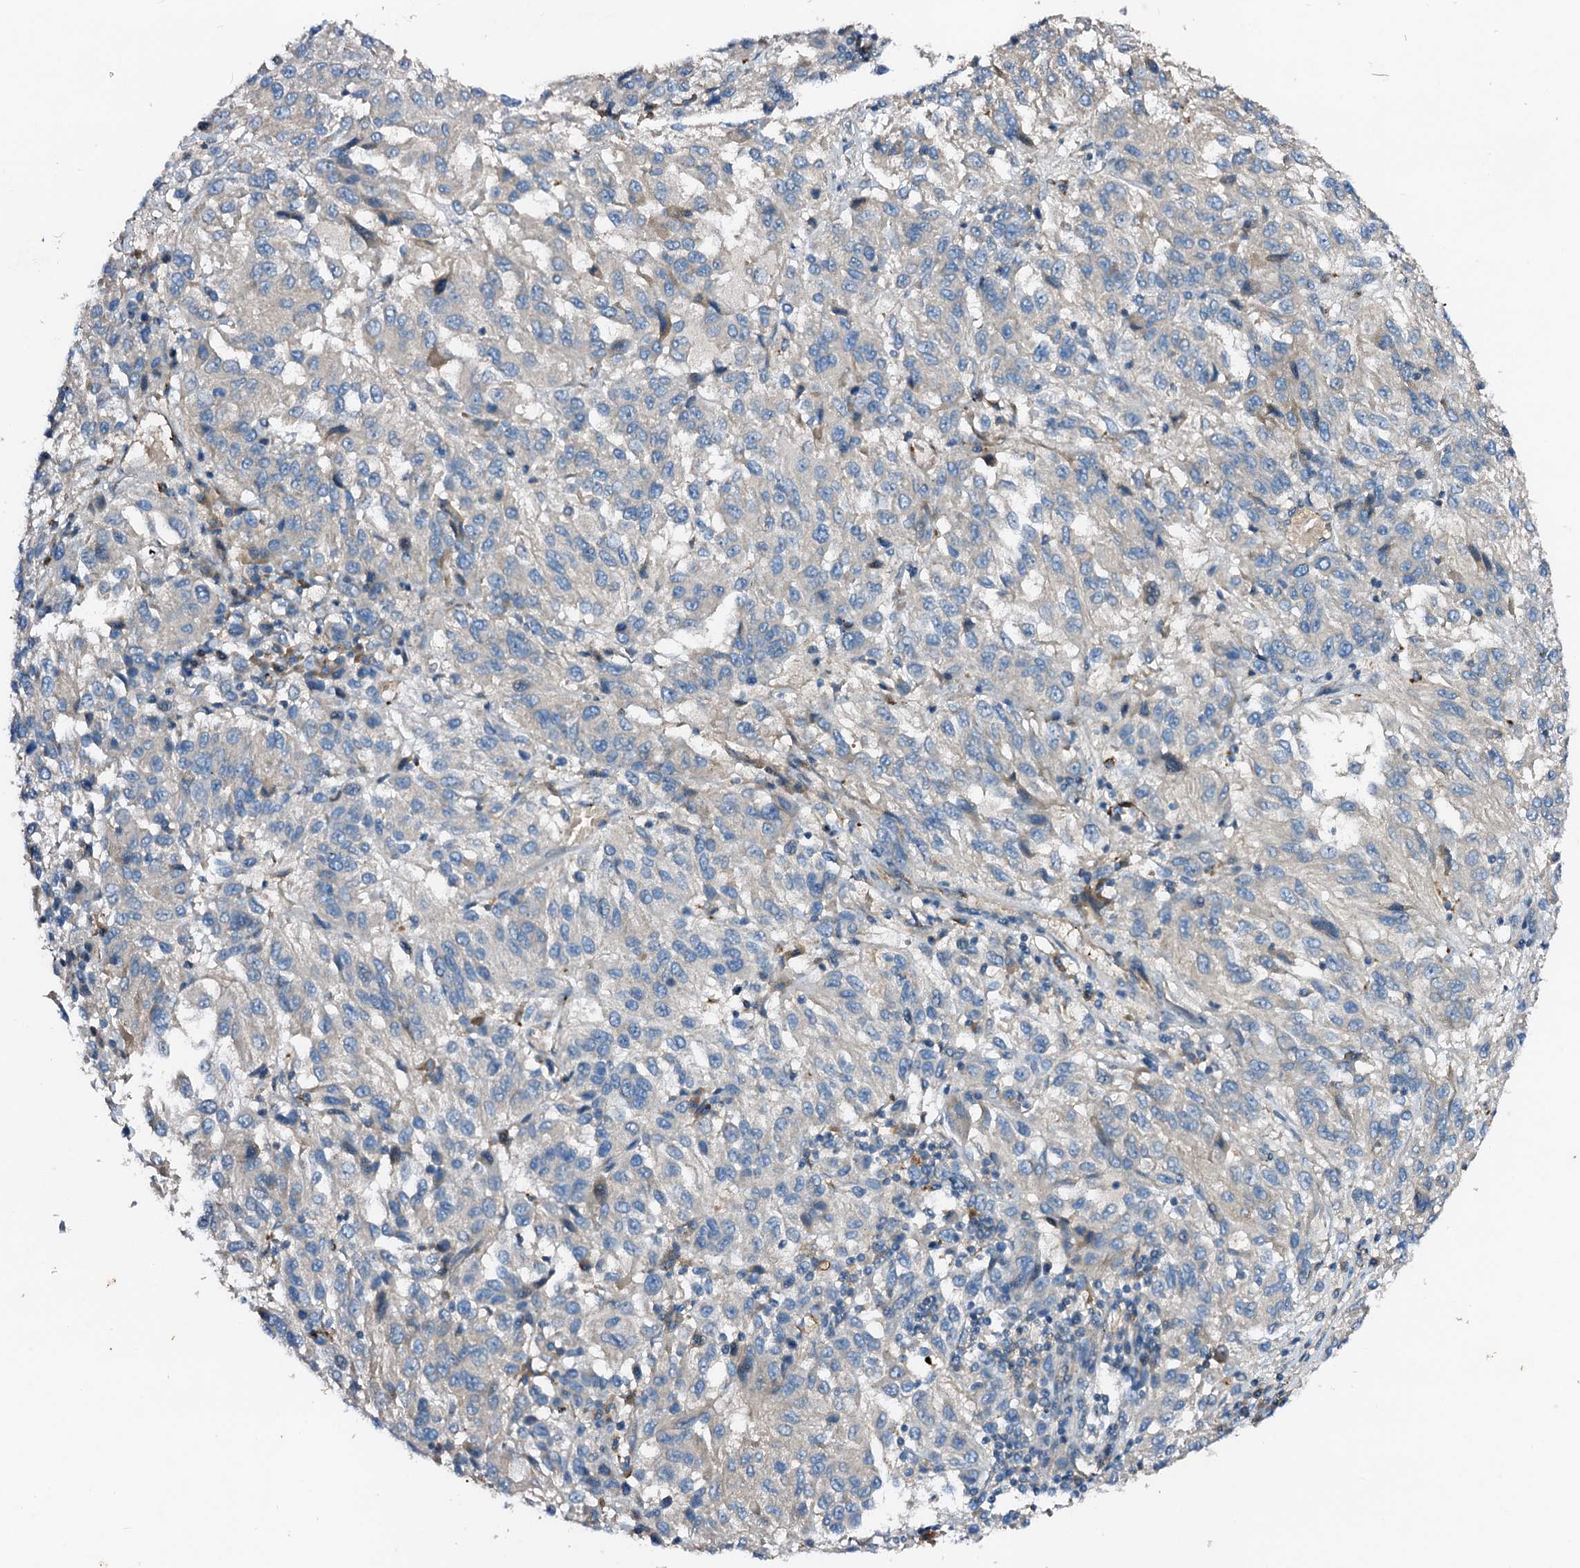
{"staining": {"intensity": "negative", "quantity": "none", "location": "none"}, "tissue": "melanoma", "cell_type": "Tumor cells", "image_type": "cancer", "snomed": [{"axis": "morphology", "description": "Malignant melanoma, Metastatic site"}, {"axis": "topography", "description": "Lung"}], "caption": "Tumor cells are negative for brown protein staining in melanoma. (DAB immunohistochemistry with hematoxylin counter stain).", "gene": "FIBIN", "patient": {"sex": "male", "age": 64}}